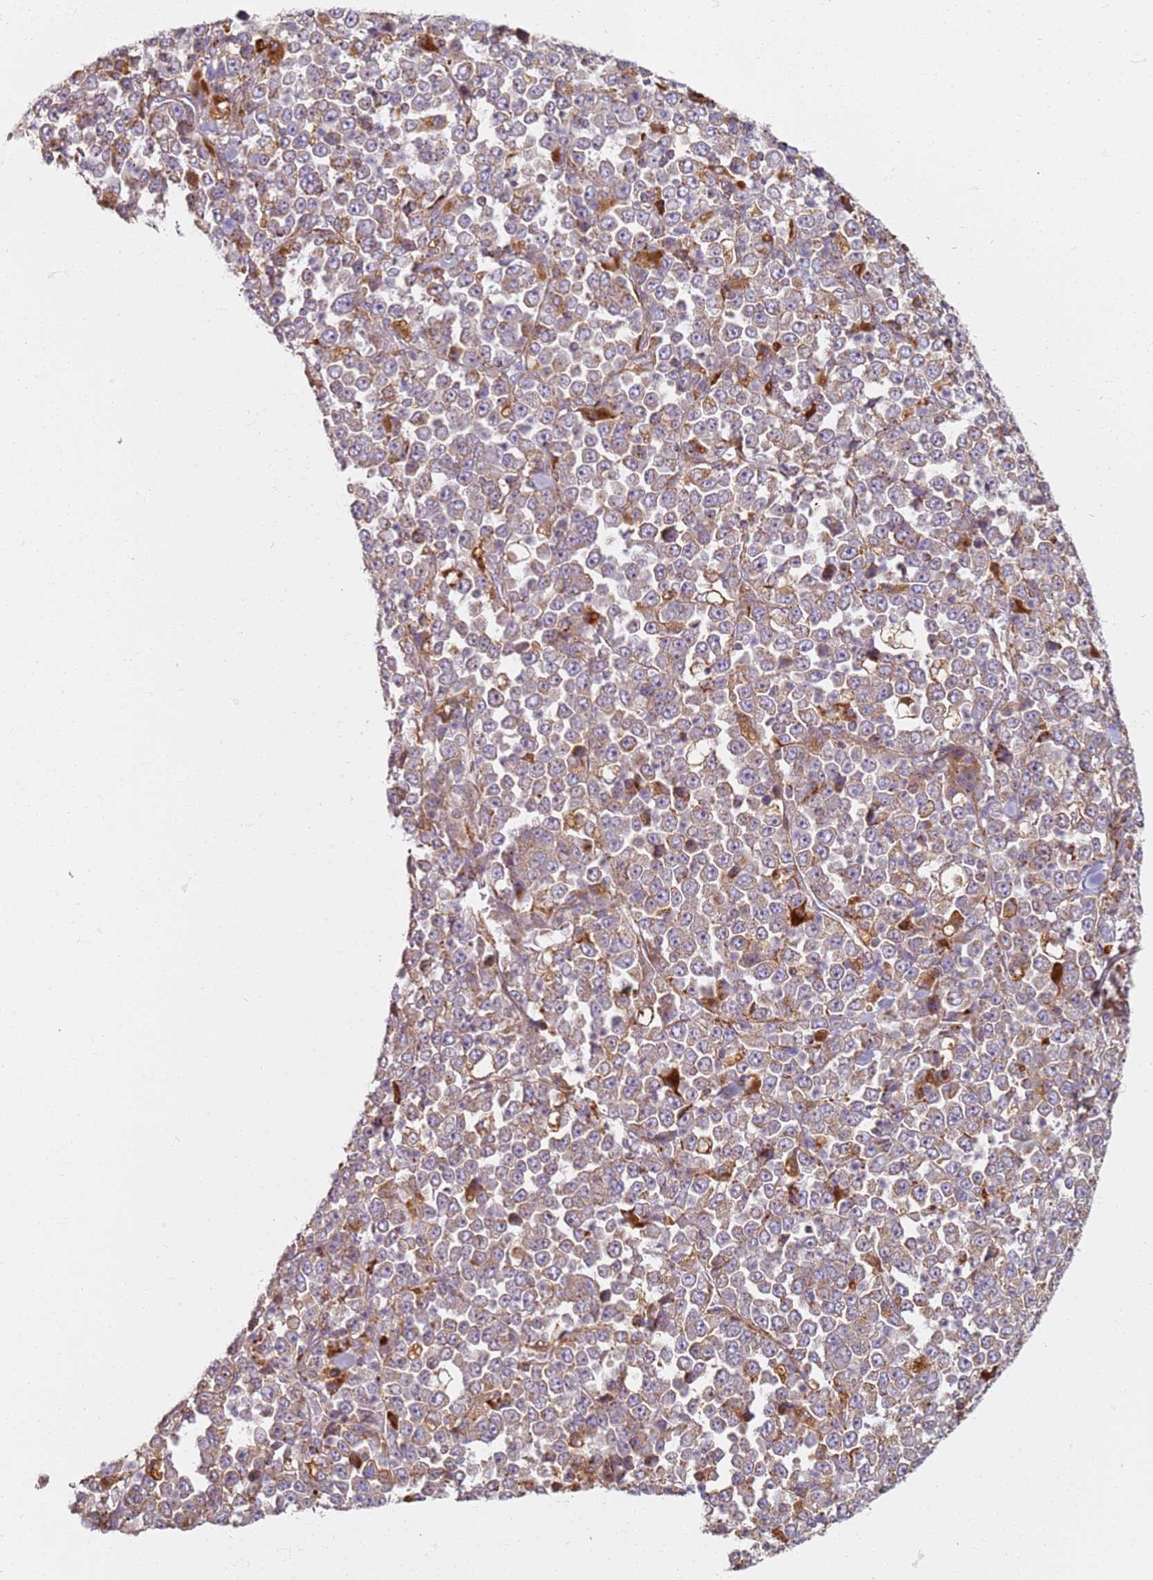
{"staining": {"intensity": "weak", "quantity": ">75%", "location": "cytoplasmic/membranous"}, "tissue": "stomach cancer", "cell_type": "Tumor cells", "image_type": "cancer", "snomed": [{"axis": "morphology", "description": "Normal tissue, NOS"}, {"axis": "morphology", "description": "Adenocarcinoma, NOS"}, {"axis": "topography", "description": "Stomach, upper"}, {"axis": "topography", "description": "Stomach"}], "caption": "A low amount of weak cytoplasmic/membranous staining is identified in approximately >75% of tumor cells in stomach cancer (adenocarcinoma) tissue.", "gene": "PROKR2", "patient": {"sex": "male", "age": 59}}